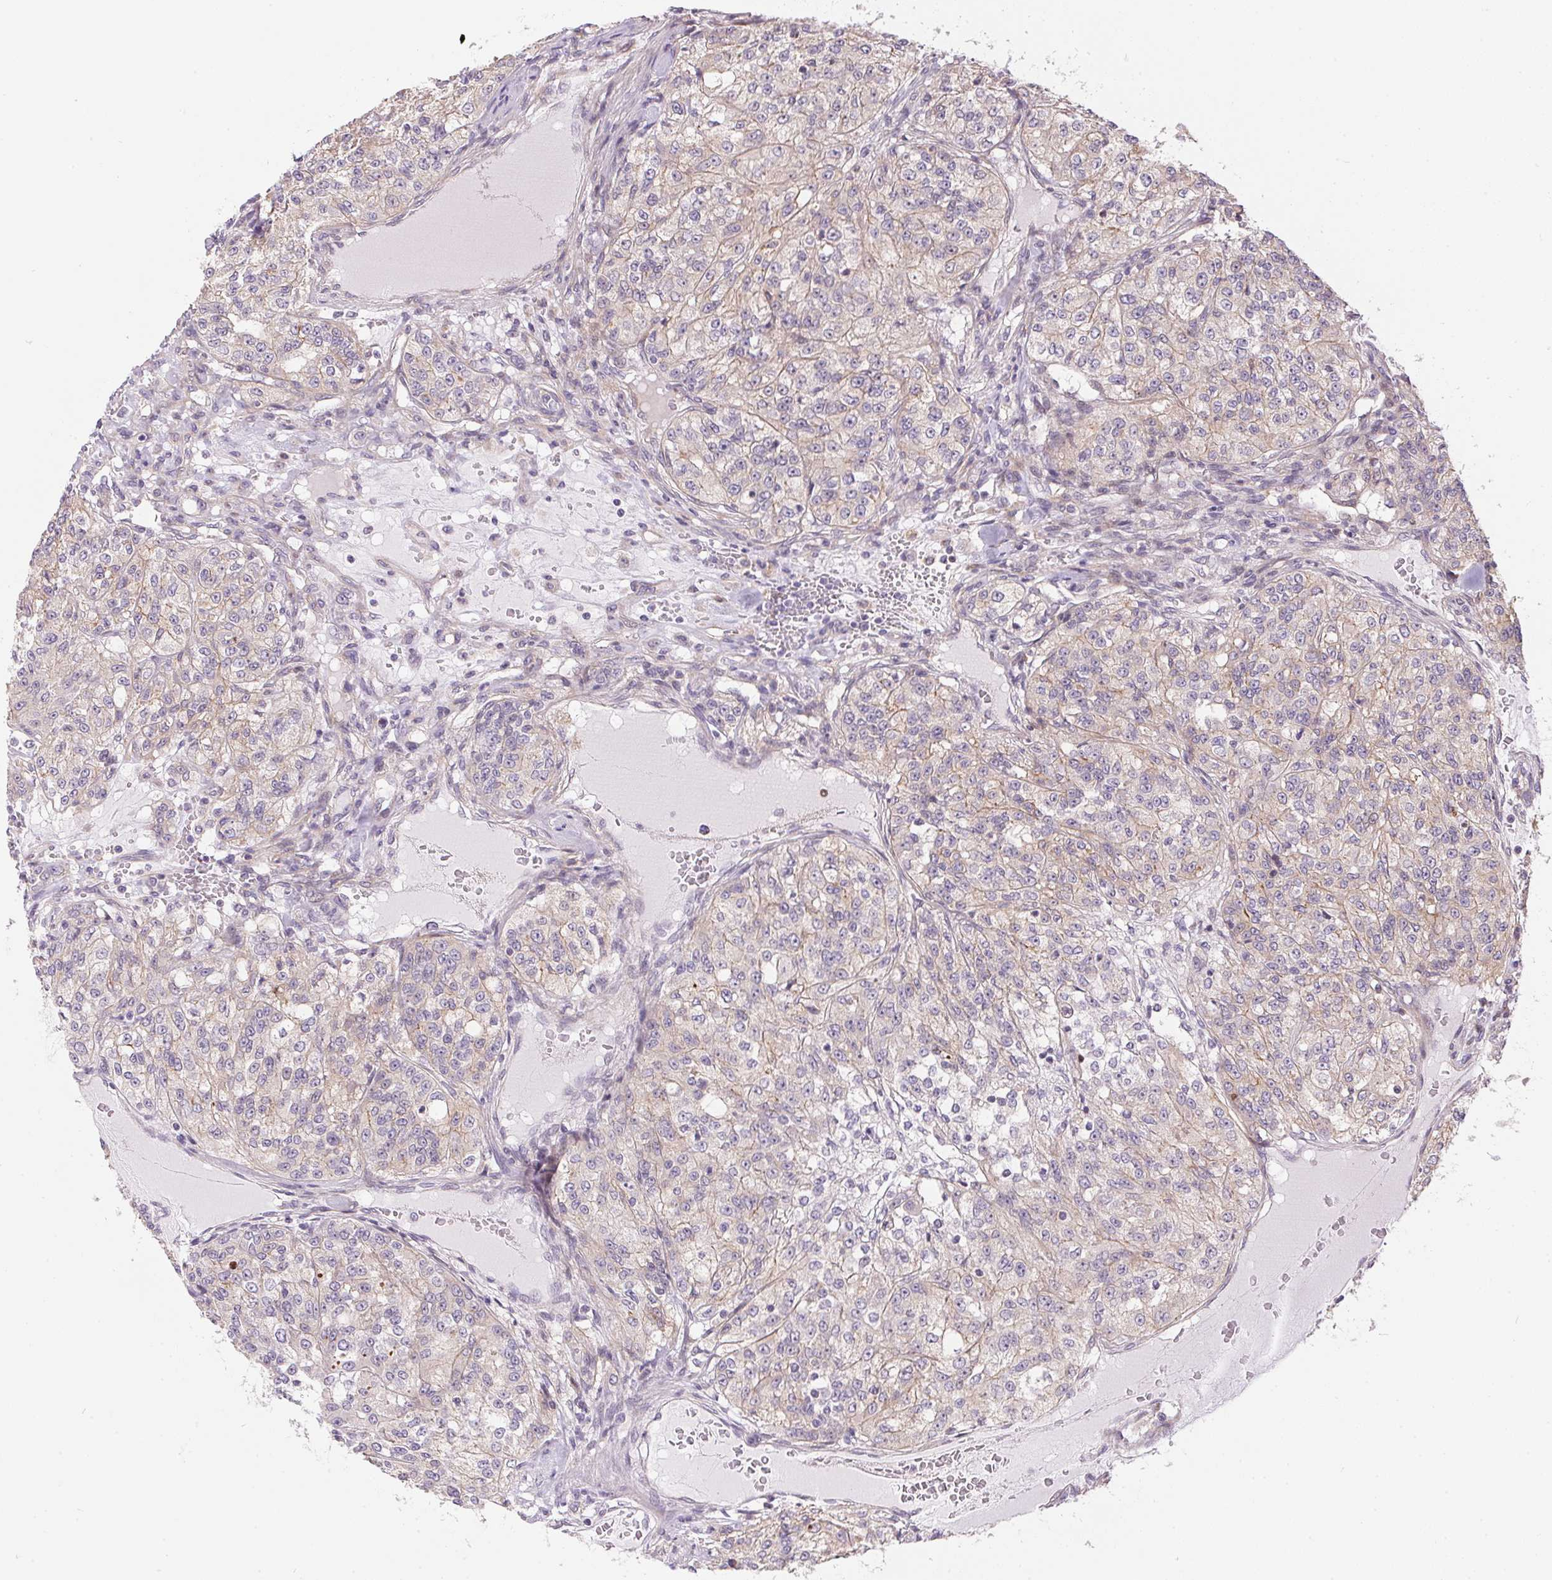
{"staining": {"intensity": "weak", "quantity": "<25%", "location": "cytoplasmic/membranous"}, "tissue": "renal cancer", "cell_type": "Tumor cells", "image_type": "cancer", "snomed": [{"axis": "morphology", "description": "Adenocarcinoma, NOS"}, {"axis": "topography", "description": "Kidney"}], "caption": "Immunohistochemistry (IHC) of renal adenocarcinoma demonstrates no expression in tumor cells.", "gene": "UNC13B", "patient": {"sex": "female", "age": 63}}